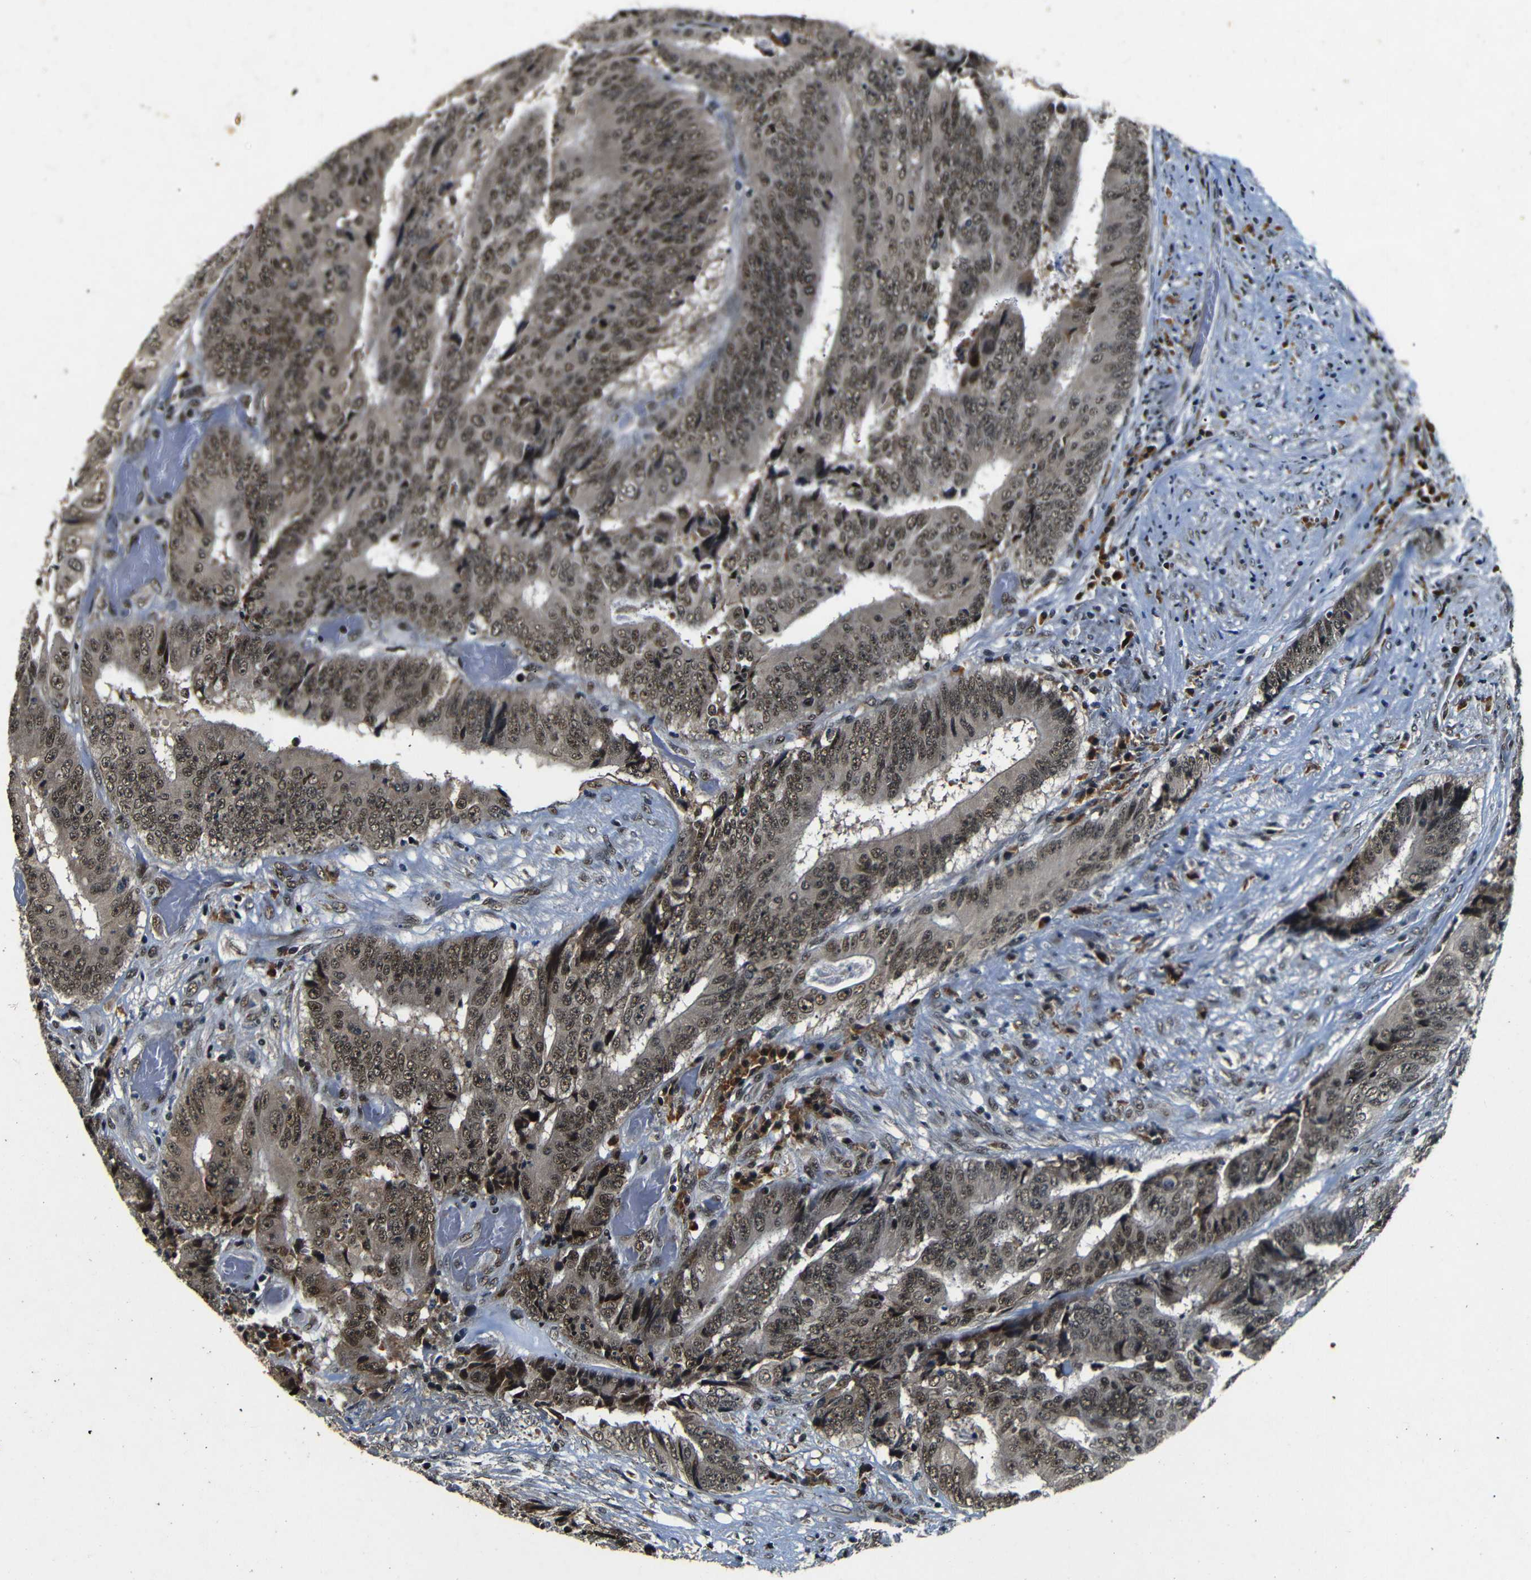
{"staining": {"intensity": "moderate", "quantity": ">75%", "location": "cytoplasmic/membranous,nuclear"}, "tissue": "colorectal cancer", "cell_type": "Tumor cells", "image_type": "cancer", "snomed": [{"axis": "morphology", "description": "Adenocarcinoma, NOS"}, {"axis": "topography", "description": "Rectum"}], "caption": "Immunohistochemistry (IHC) micrograph of neoplastic tissue: adenocarcinoma (colorectal) stained using immunohistochemistry (IHC) reveals medium levels of moderate protein expression localized specifically in the cytoplasmic/membranous and nuclear of tumor cells, appearing as a cytoplasmic/membranous and nuclear brown color.", "gene": "FOXD4", "patient": {"sex": "male", "age": 72}}